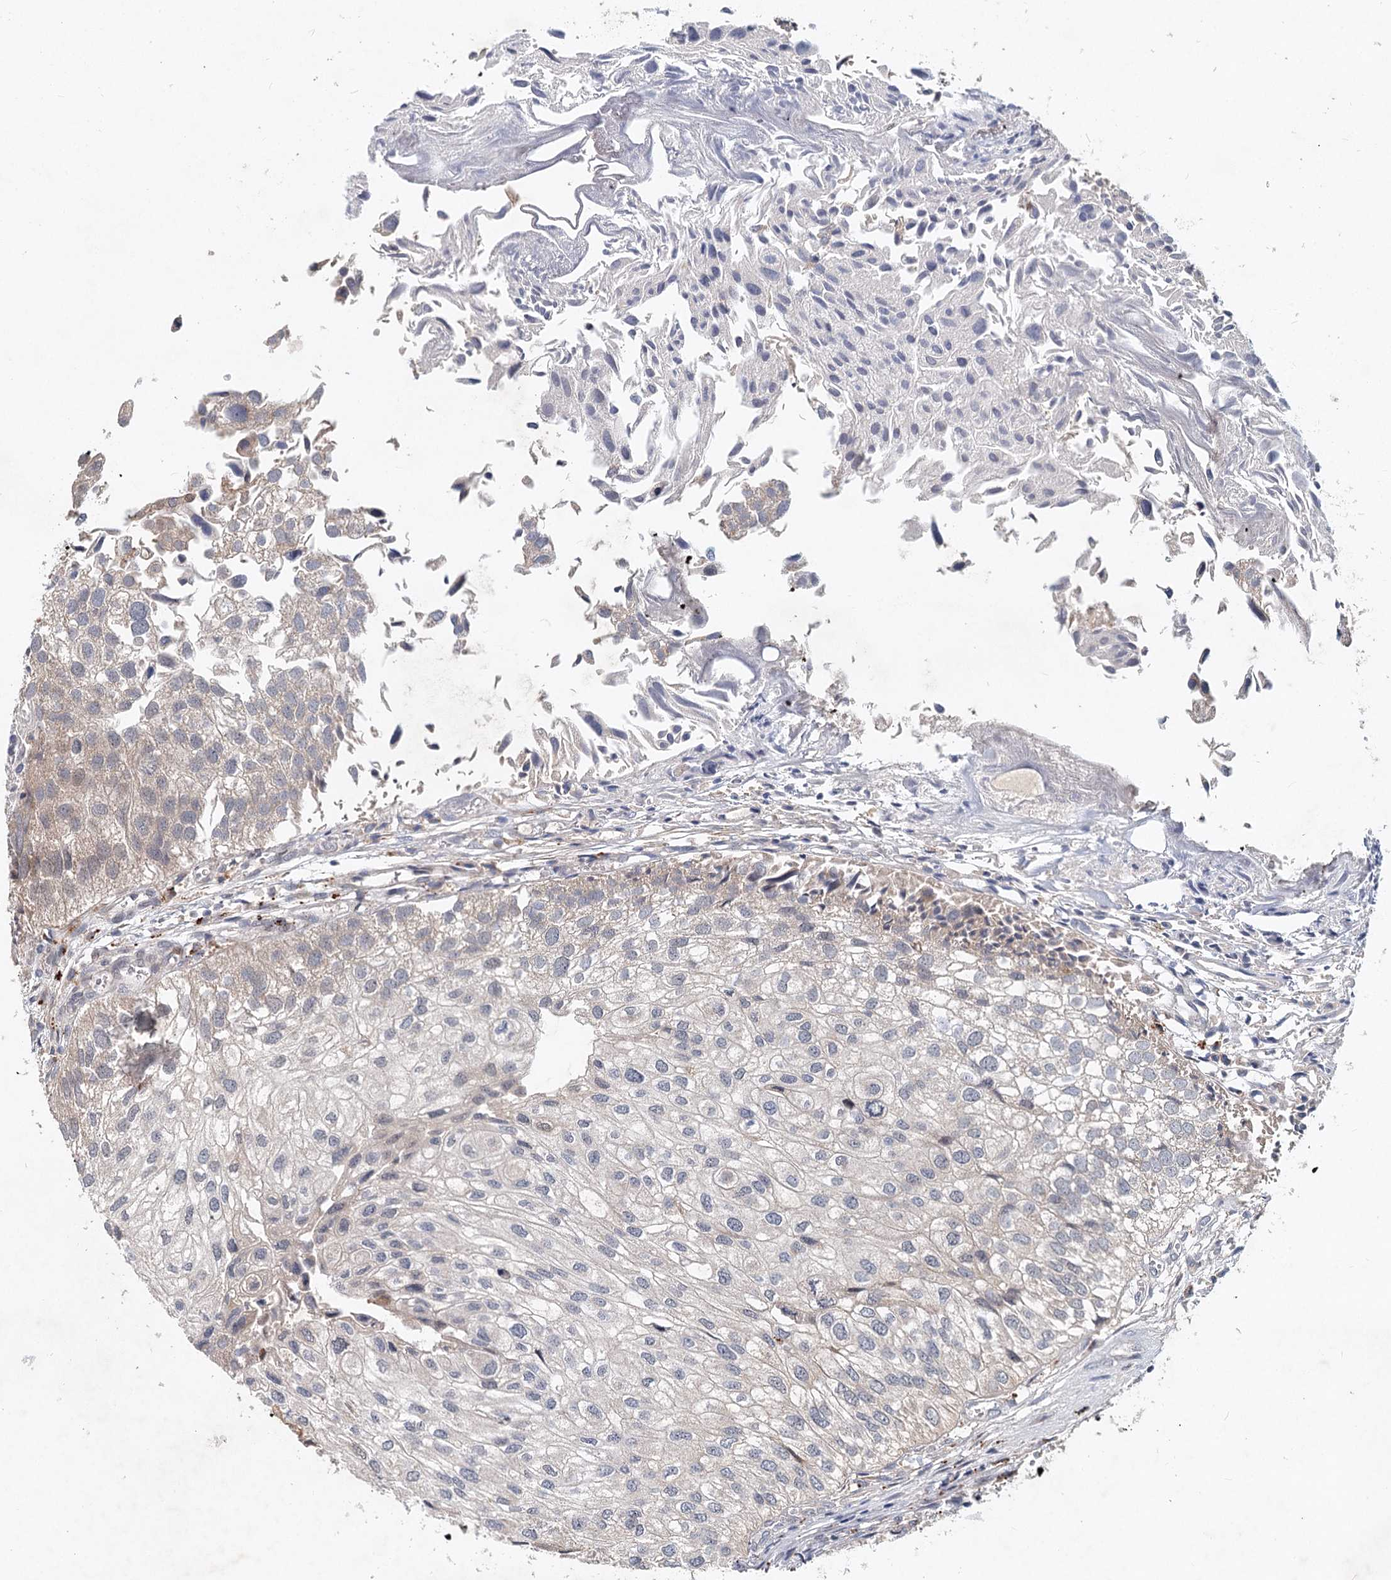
{"staining": {"intensity": "negative", "quantity": "none", "location": "none"}, "tissue": "urothelial cancer", "cell_type": "Tumor cells", "image_type": "cancer", "snomed": [{"axis": "morphology", "description": "Urothelial carcinoma, Low grade"}, {"axis": "topography", "description": "Urinary bladder"}], "caption": "Urothelial cancer was stained to show a protein in brown. There is no significant positivity in tumor cells.", "gene": "AP3B1", "patient": {"sex": "female", "age": 89}}